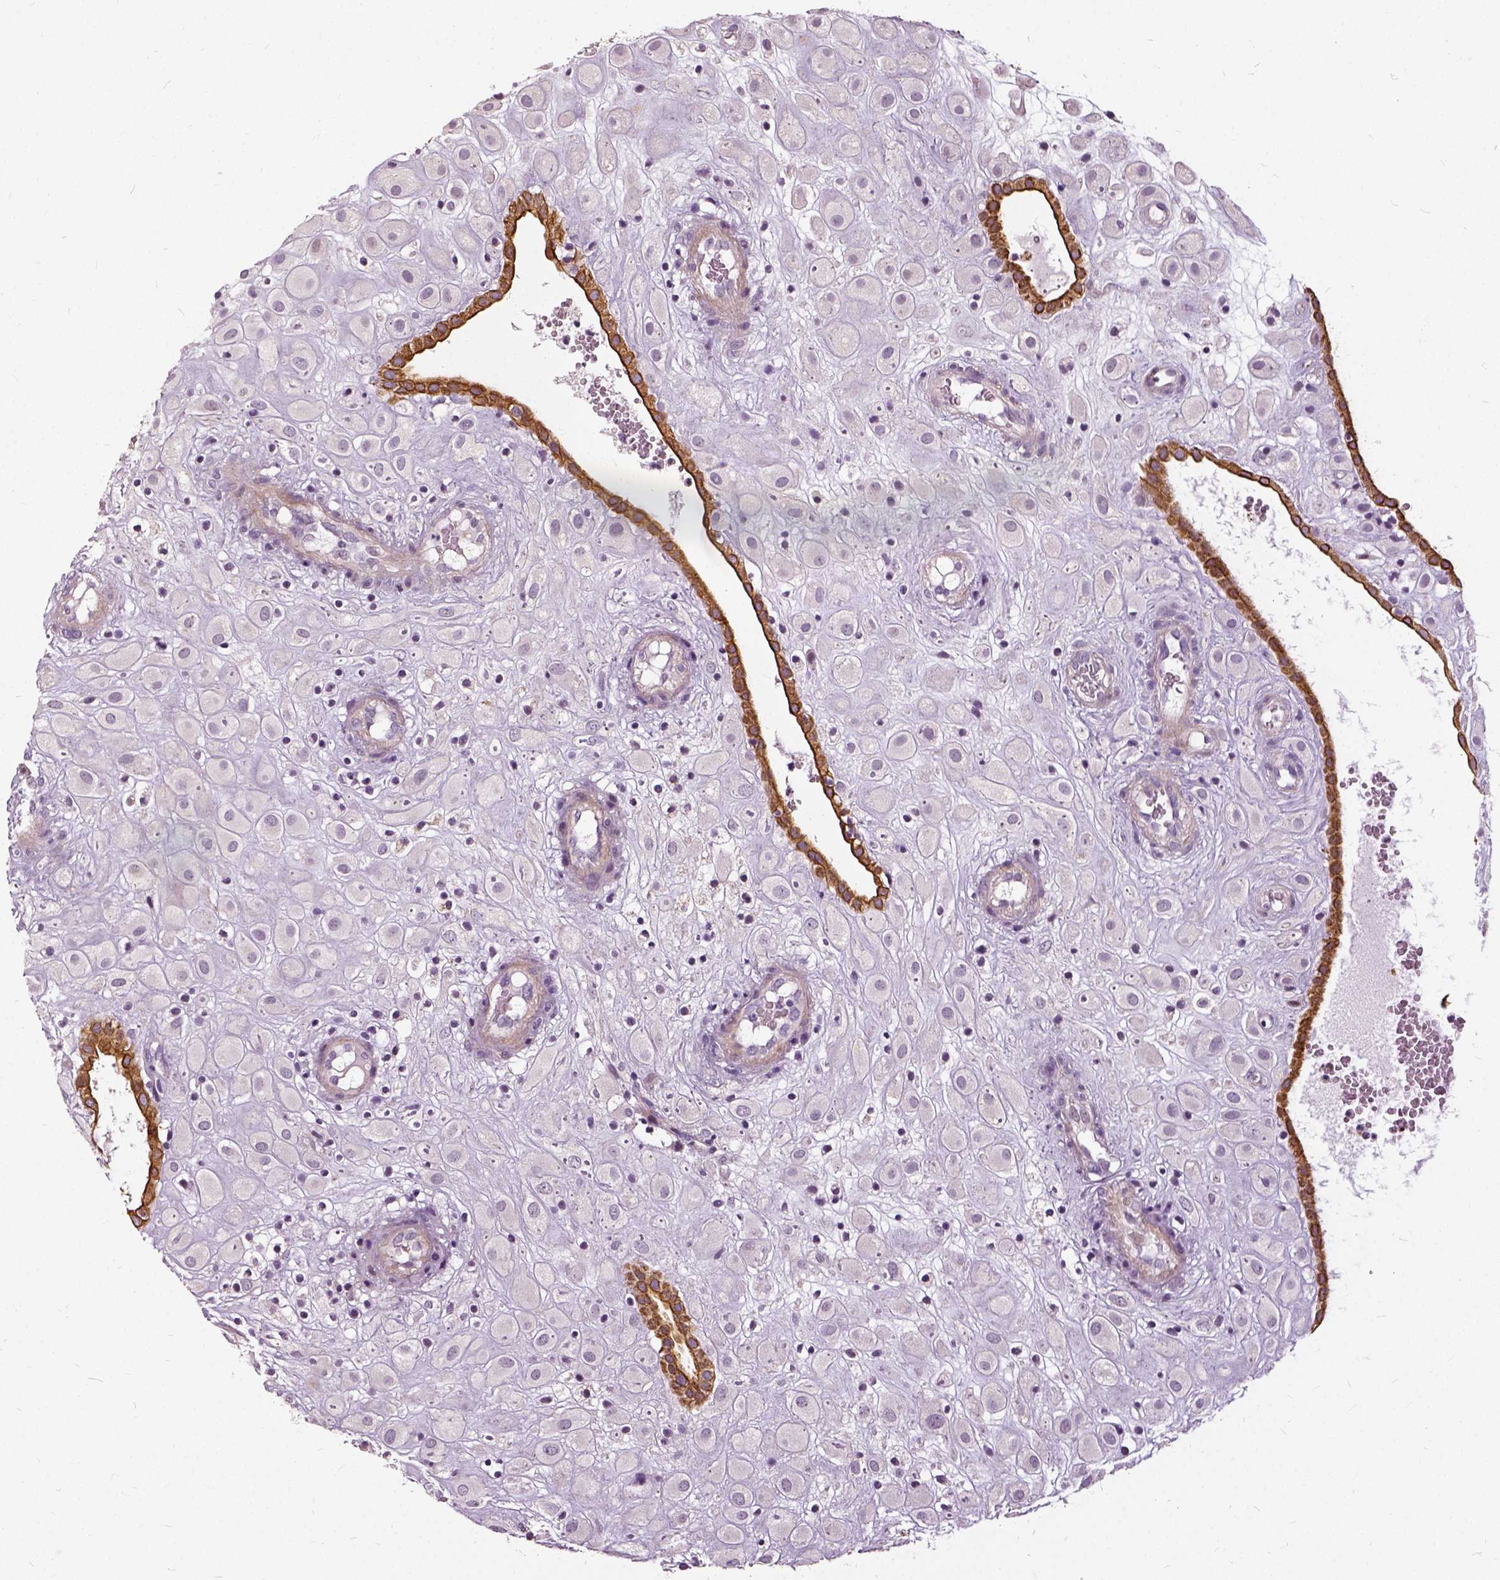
{"staining": {"intensity": "negative", "quantity": "none", "location": "none"}, "tissue": "placenta", "cell_type": "Decidual cells", "image_type": "normal", "snomed": [{"axis": "morphology", "description": "Normal tissue, NOS"}, {"axis": "topography", "description": "Placenta"}], "caption": "The histopathology image shows no staining of decidual cells in benign placenta. (DAB (3,3'-diaminobenzidine) immunohistochemistry (IHC), high magnification).", "gene": "ILRUN", "patient": {"sex": "female", "age": 24}}